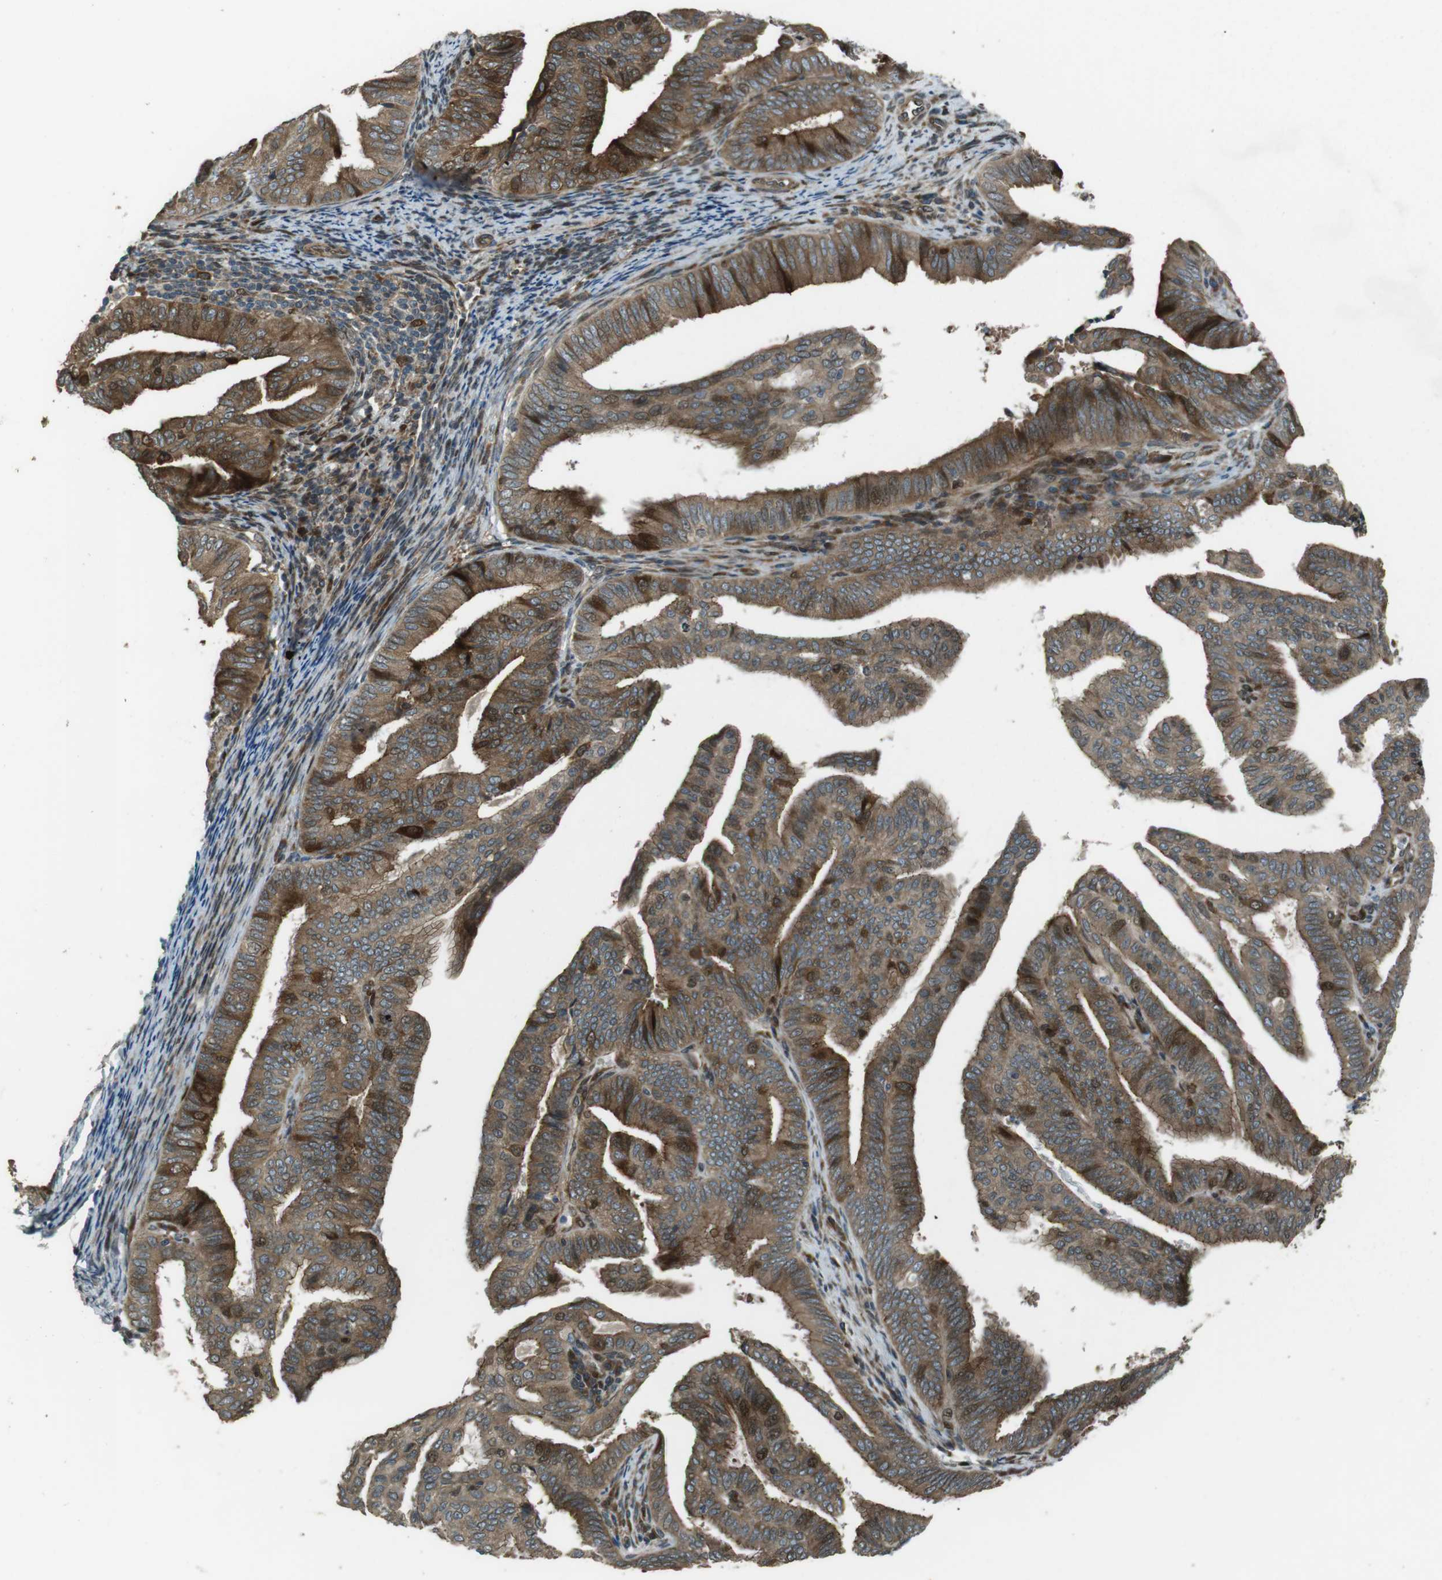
{"staining": {"intensity": "moderate", "quantity": ">75%", "location": "cytoplasmic/membranous,nuclear"}, "tissue": "endometrial cancer", "cell_type": "Tumor cells", "image_type": "cancer", "snomed": [{"axis": "morphology", "description": "Adenocarcinoma, NOS"}, {"axis": "topography", "description": "Endometrium"}], "caption": "Protein expression by IHC reveals moderate cytoplasmic/membranous and nuclear staining in approximately >75% of tumor cells in endometrial adenocarcinoma.", "gene": "ZNF330", "patient": {"sex": "female", "age": 58}}